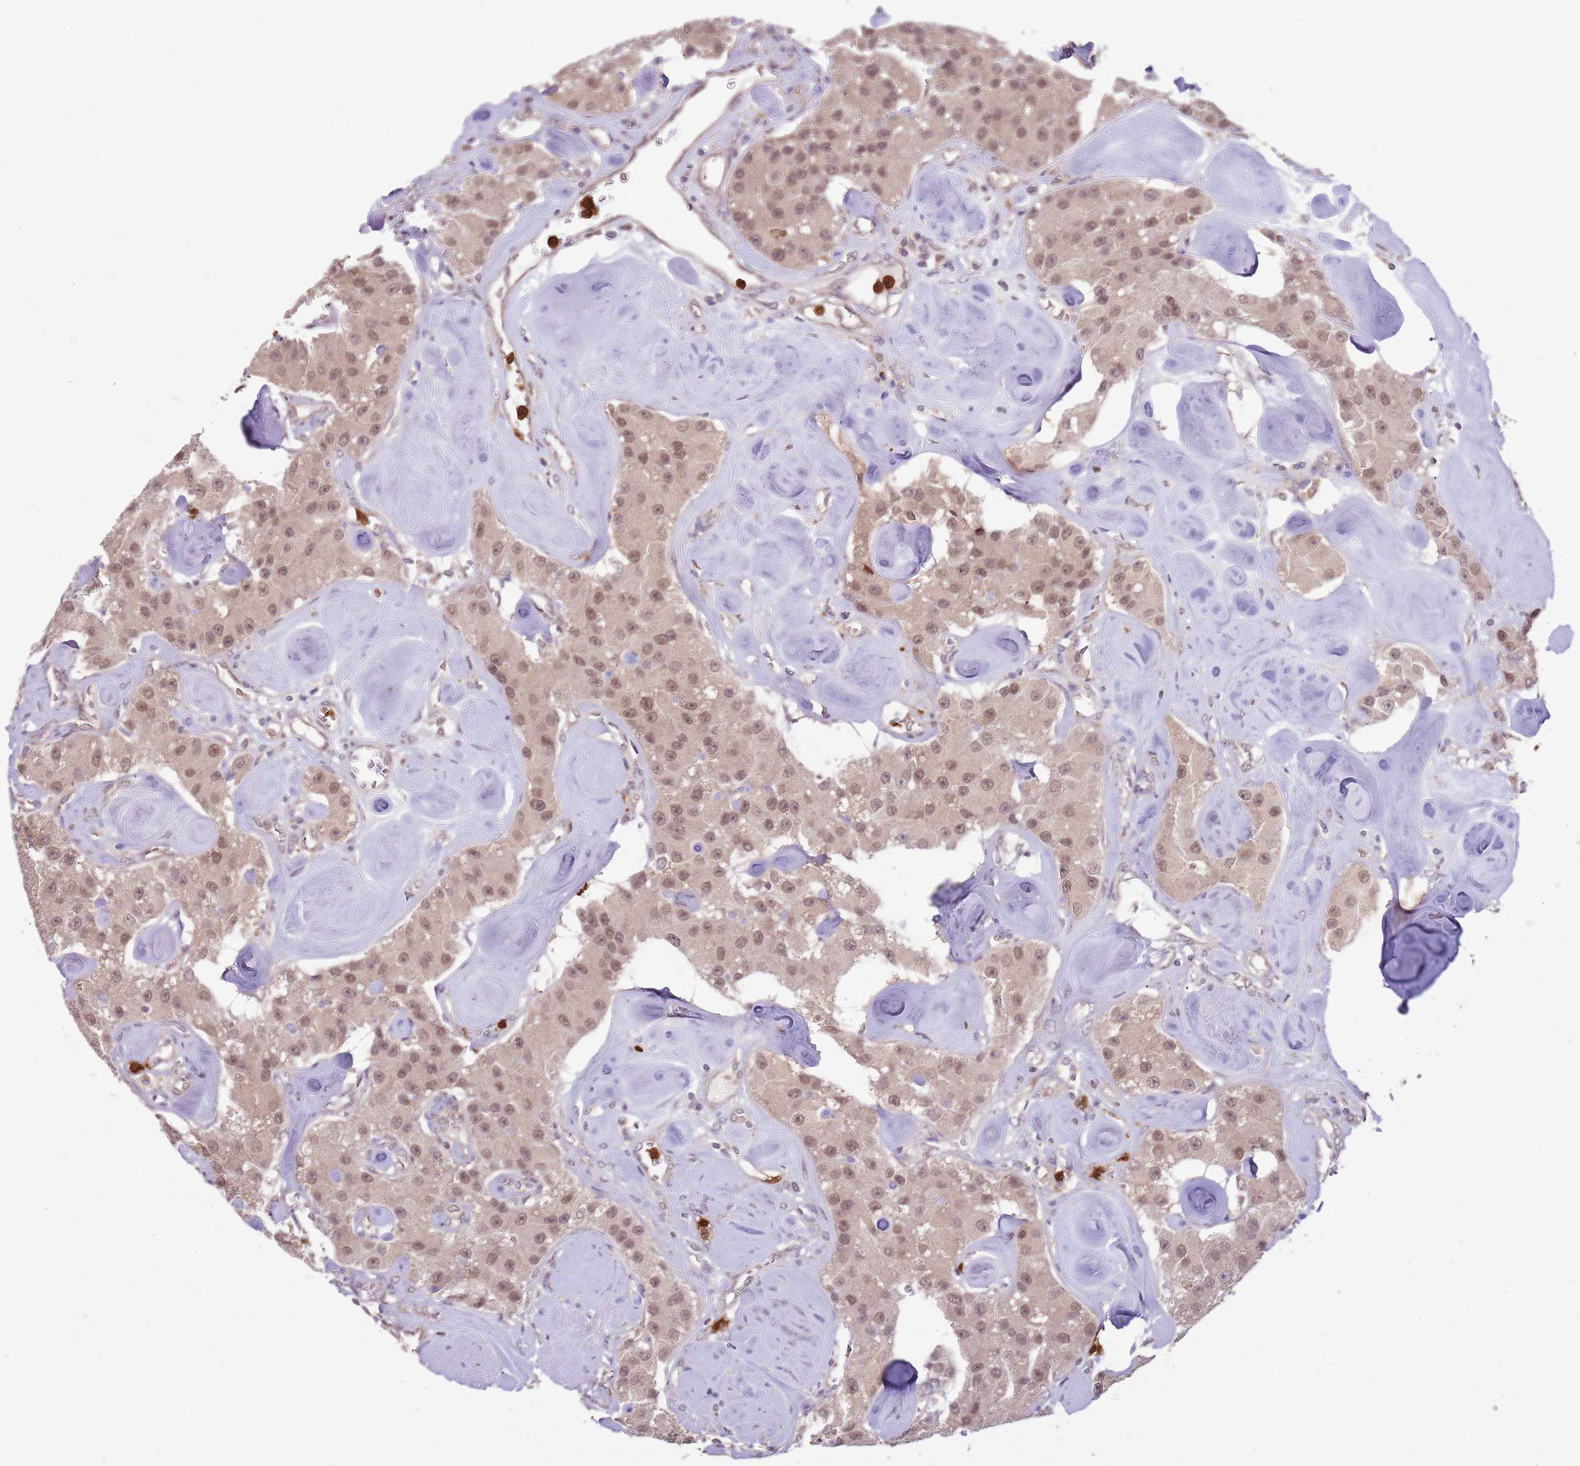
{"staining": {"intensity": "moderate", "quantity": "25%-75%", "location": "nuclear"}, "tissue": "carcinoid", "cell_type": "Tumor cells", "image_type": "cancer", "snomed": [{"axis": "morphology", "description": "Carcinoid, malignant, NOS"}, {"axis": "topography", "description": "Pancreas"}], "caption": "Protein staining by IHC reveals moderate nuclear staining in approximately 25%-75% of tumor cells in carcinoid (malignant).", "gene": "AMIGO1", "patient": {"sex": "male", "age": 41}}